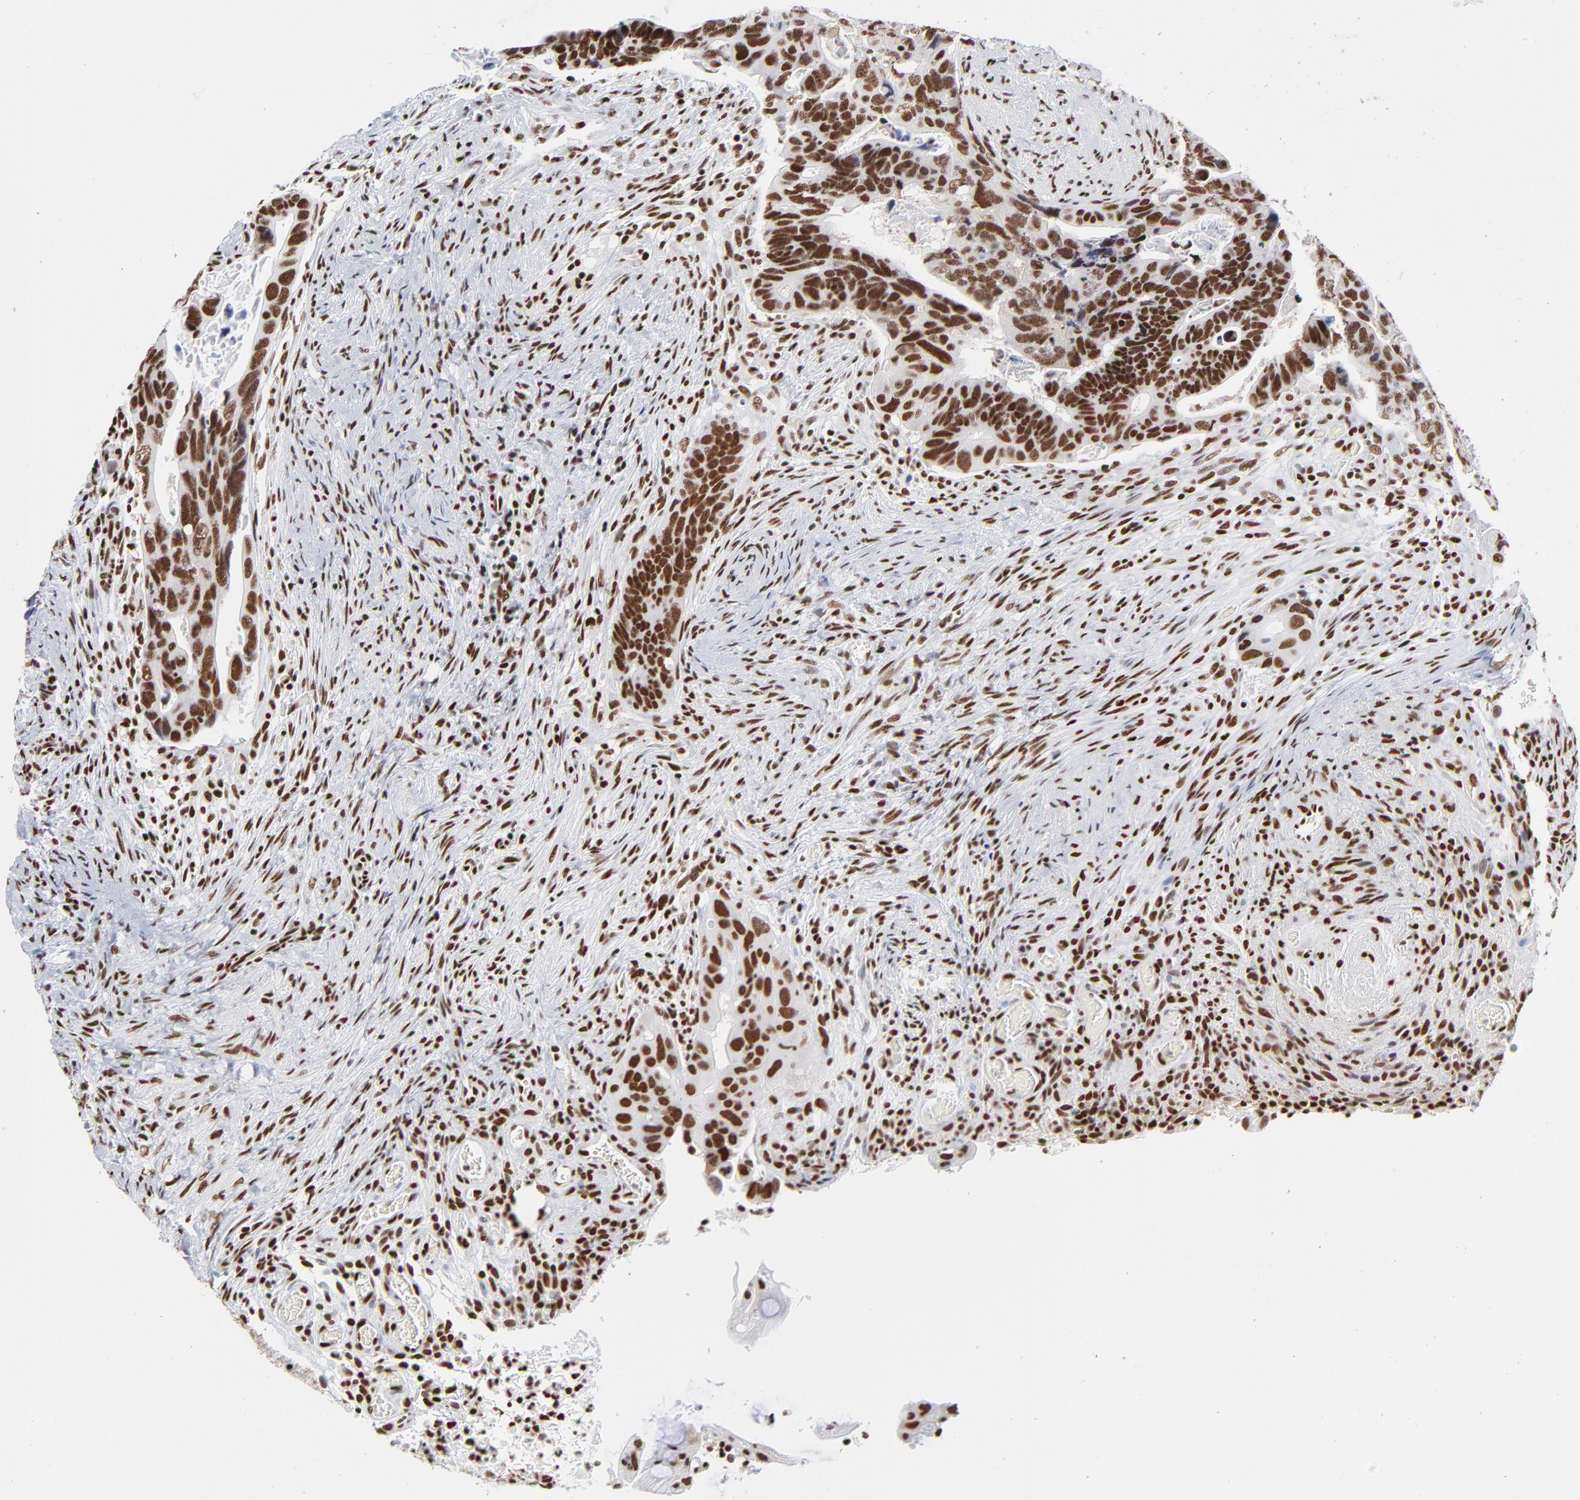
{"staining": {"intensity": "strong", "quantity": ">75%", "location": "nuclear"}, "tissue": "colorectal cancer", "cell_type": "Tumor cells", "image_type": "cancer", "snomed": [{"axis": "morphology", "description": "Adenocarcinoma, NOS"}, {"axis": "topography", "description": "Rectum"}], "caption": "An image of human colorectal cancer (adenocarcinoma) stained for a protein reveals strong nuclear brown staining in tumor cells.", "gene": "CREB1", "patient": {"sex": "male", "age": 53}}